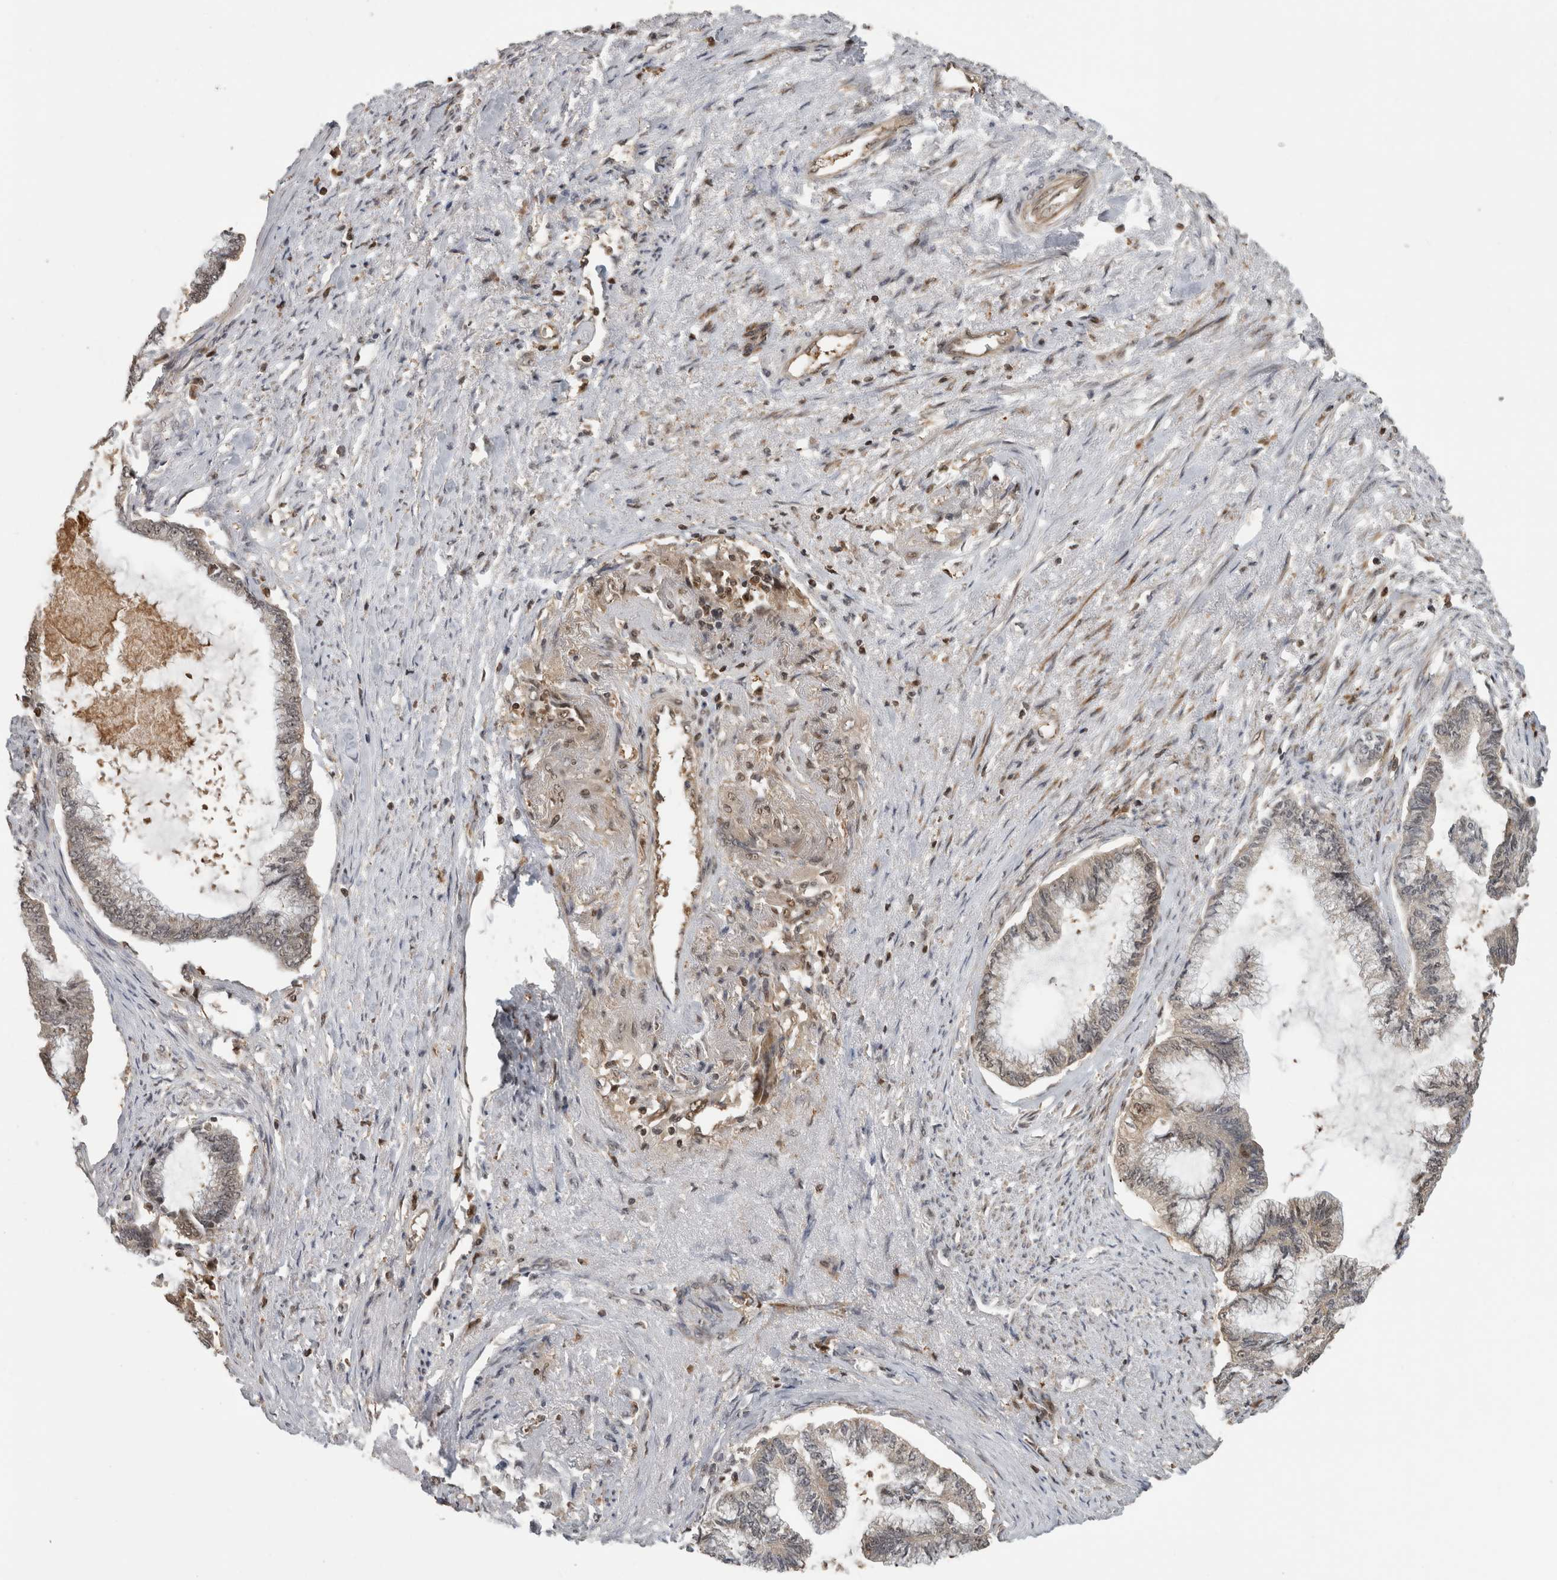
{"staining": {"intensity": "weak", "quantity": "25%-75%", "location": "nuclear"}, "tissue": "endometrial cancer", "cell_type": "Tumor cells", "image_type": "cancer", "snomed": [{"axis": "morphology", "description": "Adenocarcinoma, NOS"}, {"axis": "topography", "description": "Endometrium"}], "caption": "DAB immunohistochemical staining of human endometrial cancer demonstrates weak nuclear protein staining in approximately 25%-75% of tumor cells.", "gene": "TDRD7", "patient": {"sex": "female", "age": 86}}